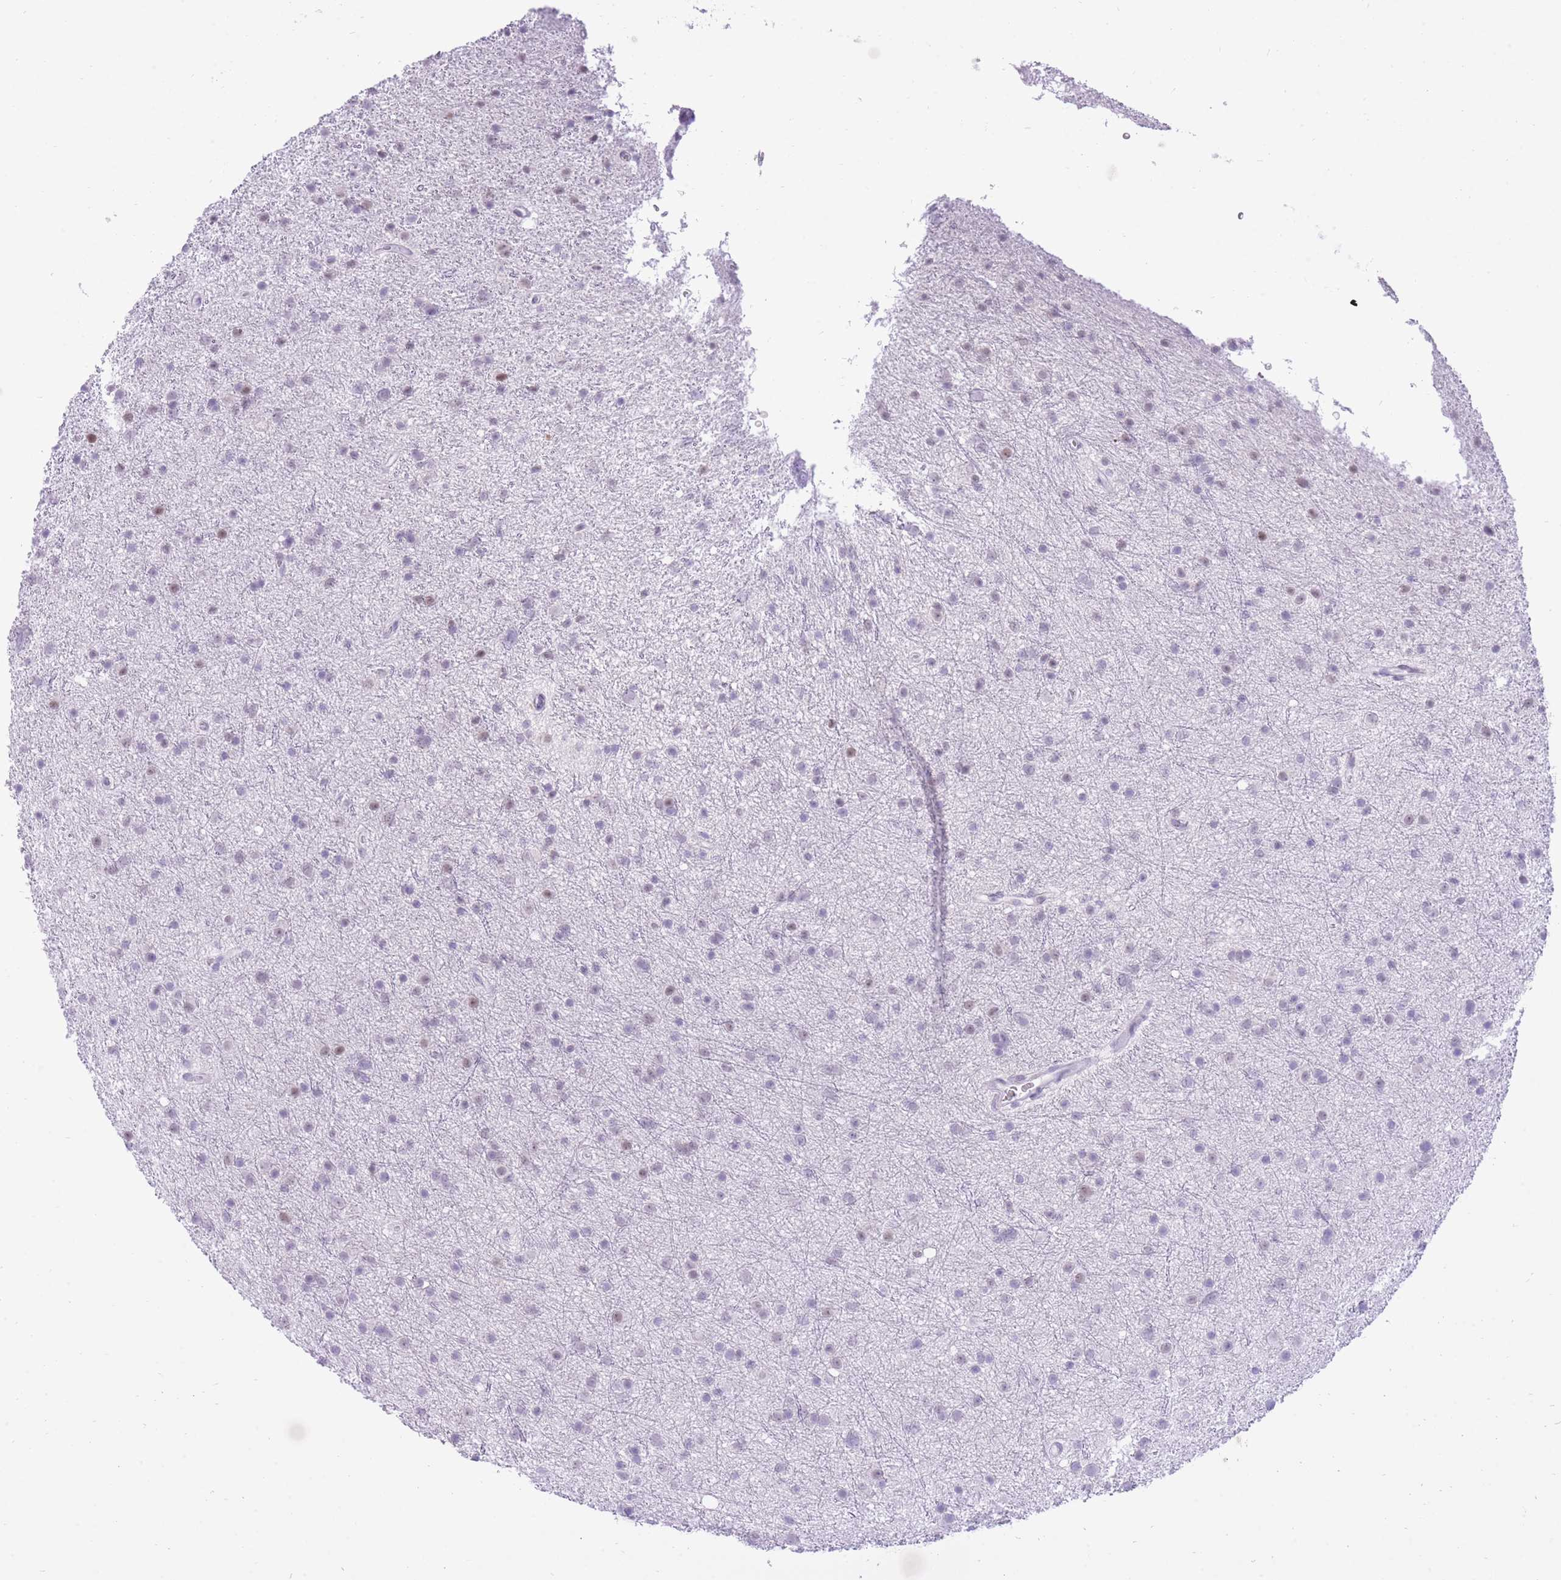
{"staining": {"intensity": "negative", "quantity": "none", "location": "none"}, "tissue": "glioma", "cell_type": "Tumor cells", "image_type": "cancer", "snomed": [{"axis": "morphology", "description": "Glioma, malignant, Low grade"}, {"axis": "topography", "description": "Cerebral cortex"}], "caption": "Immunohistochemistry photomicrograph of human malignant glioma (low-grade) stained for a protein (brown), which shows no staining in tumor cells.", "gene": "MEIS3", "patient": {"sex": "female", "age": 39}}